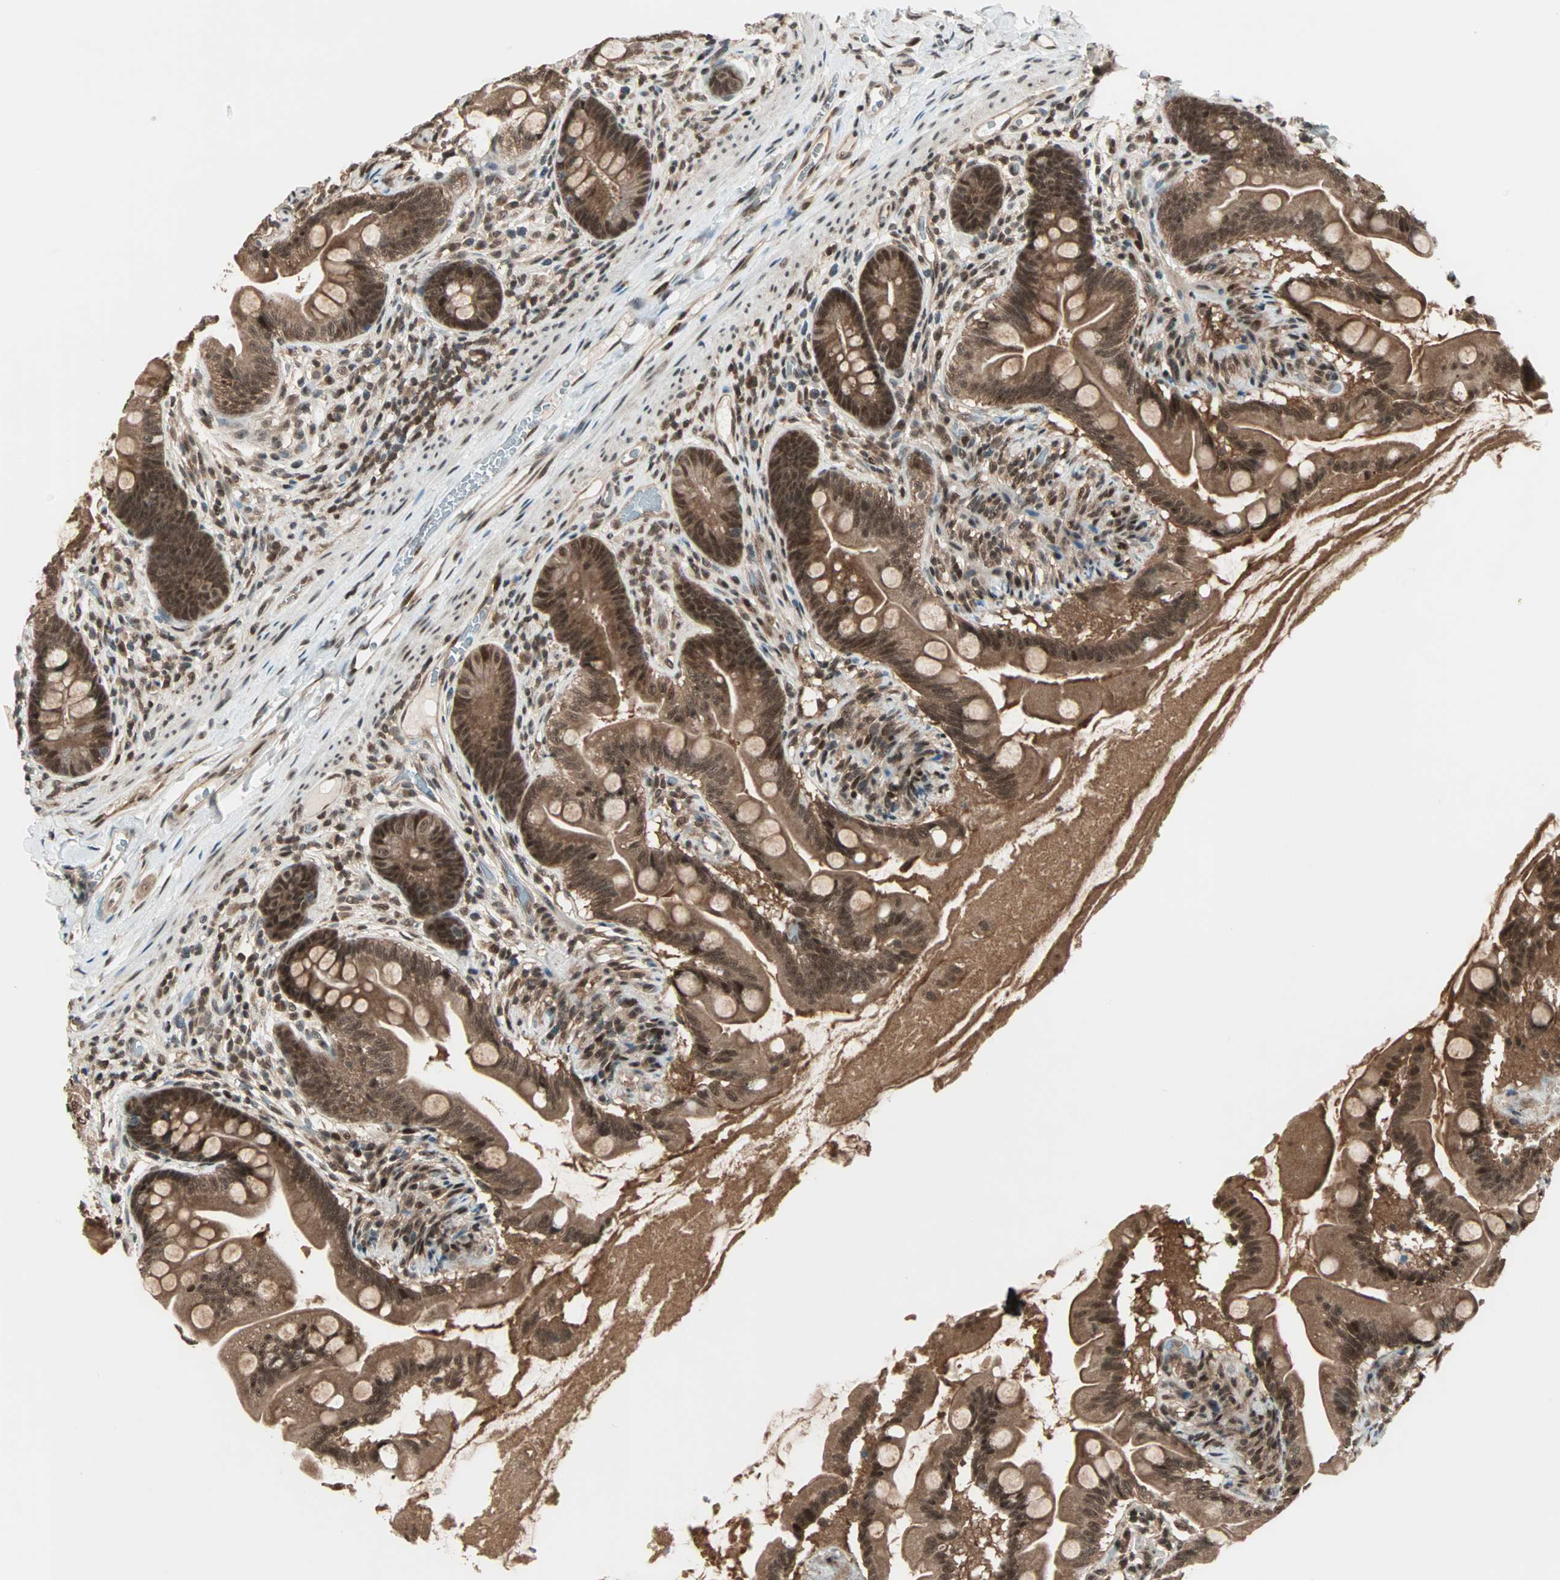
{"staining": {"intensity": "strong", "quantity": ">75%", "location": "cytoplasmic/membranous,nuclear"}, "tissue": "small intestine", "cell_type": "Glandular cells", "image_type": "normal", "snomed": [{"axis": "morphology", "description": "Normal tissue, NOS"}, {"axis": "topography", "description": "Small intestine"}], "caption": "Protein staining by IHC shows strong cytoplasmic/membranous,nuclear positivity in approximately >75% of glandular cells in normal small intestine.", "gene": "ZNF44", "patient": {"sex": "female", "age": 56}}